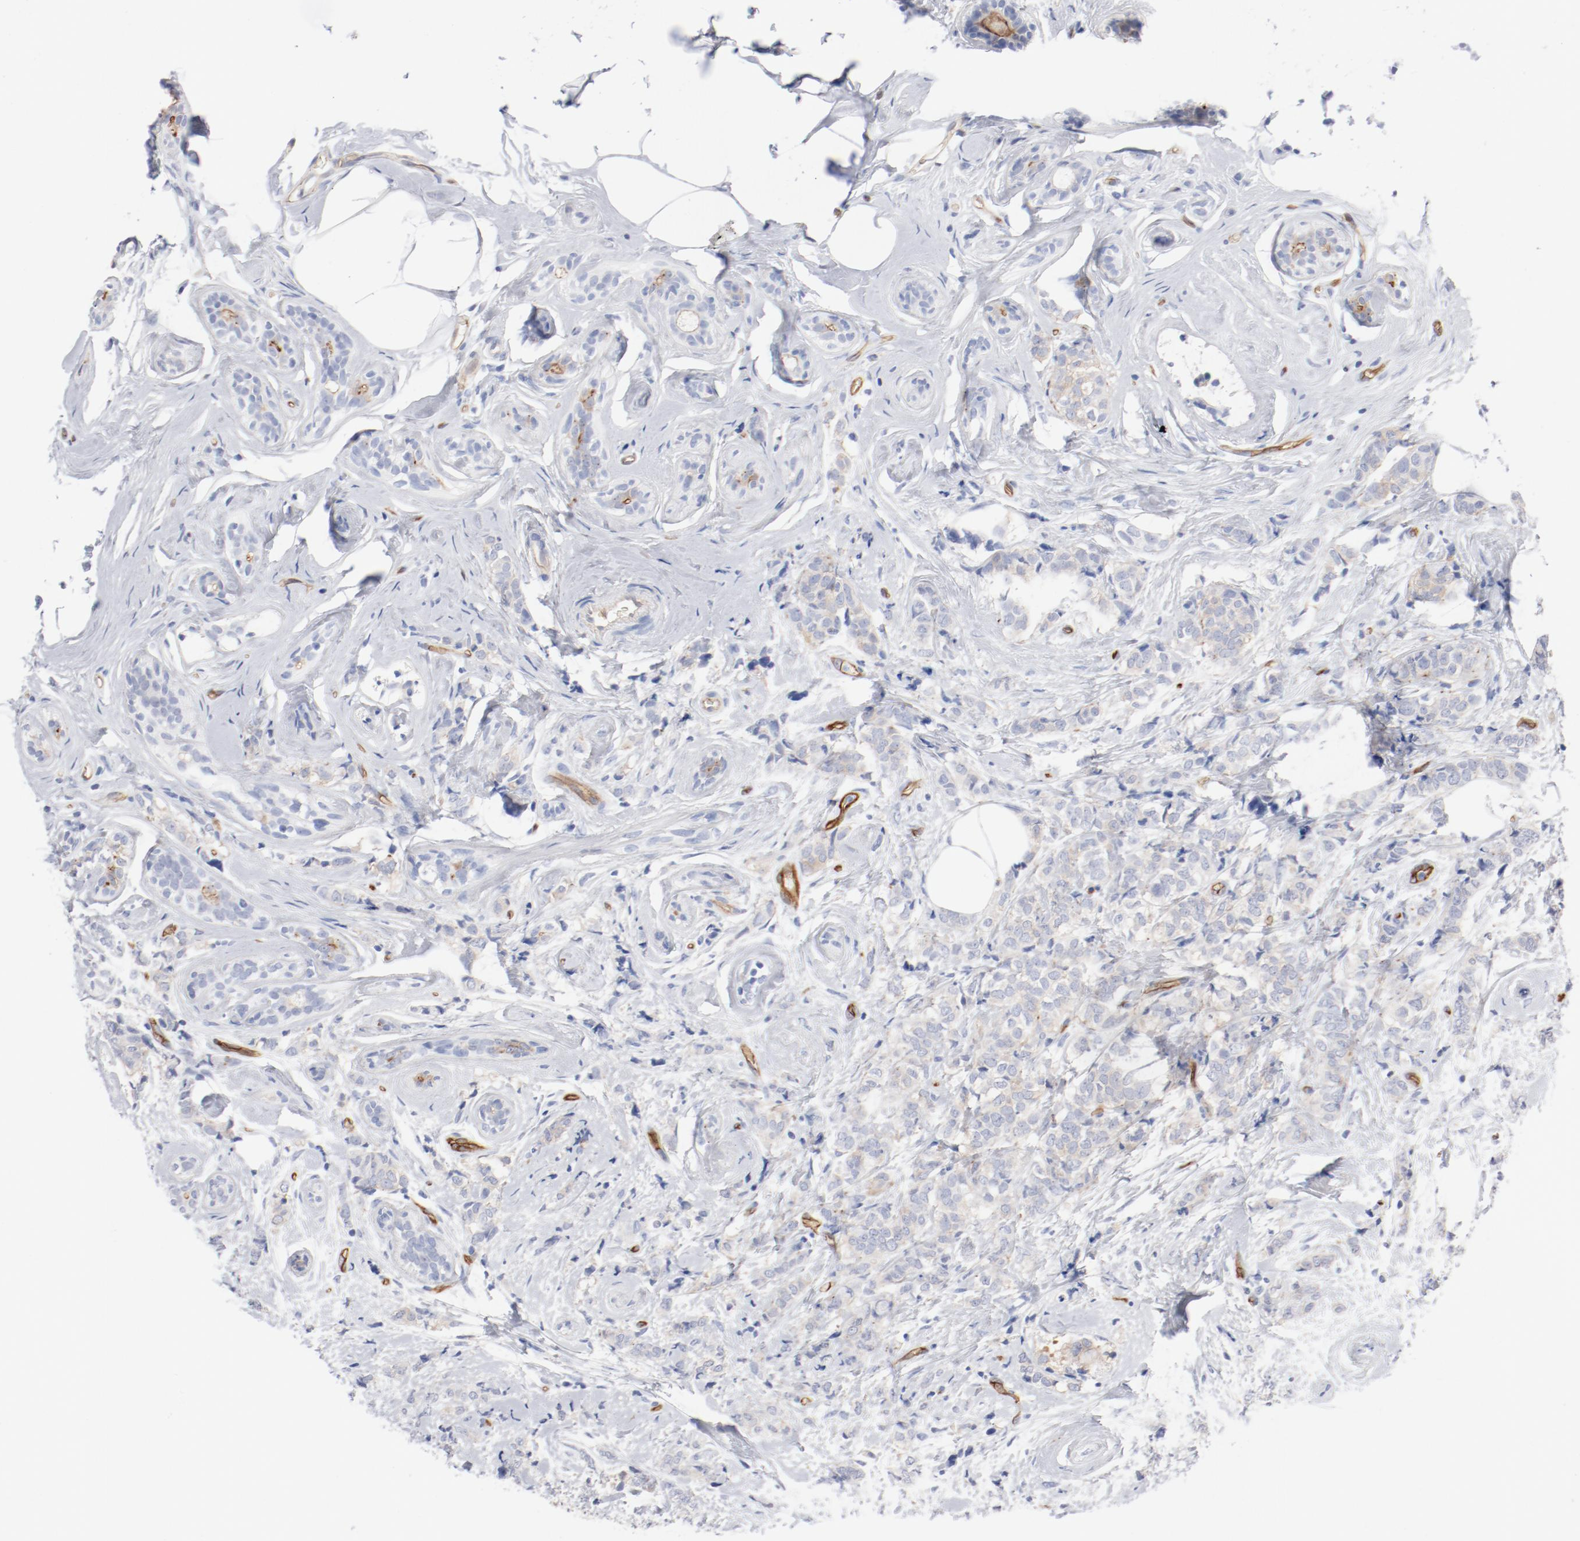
{"staining": {"intensity": "weak", "quantity": "25%-75%", "location": "cytoplasmic/membranous"}, "tissue": "breast cancer", "cell_type": "Tumor cells", "image_type": "cancer", "snomed": [{"axis": "morphology", "description": "Lobular carcinoma"}, {"axis": "topography", "description": "Breast"}], "caption": "Breast lobular carcinoma tissue displays weak cytoplasmic/membranous staining in about 25%-75% of tumor cells", "gene": "SHANK3", "patient": {"sex": "female", "age": 60}}